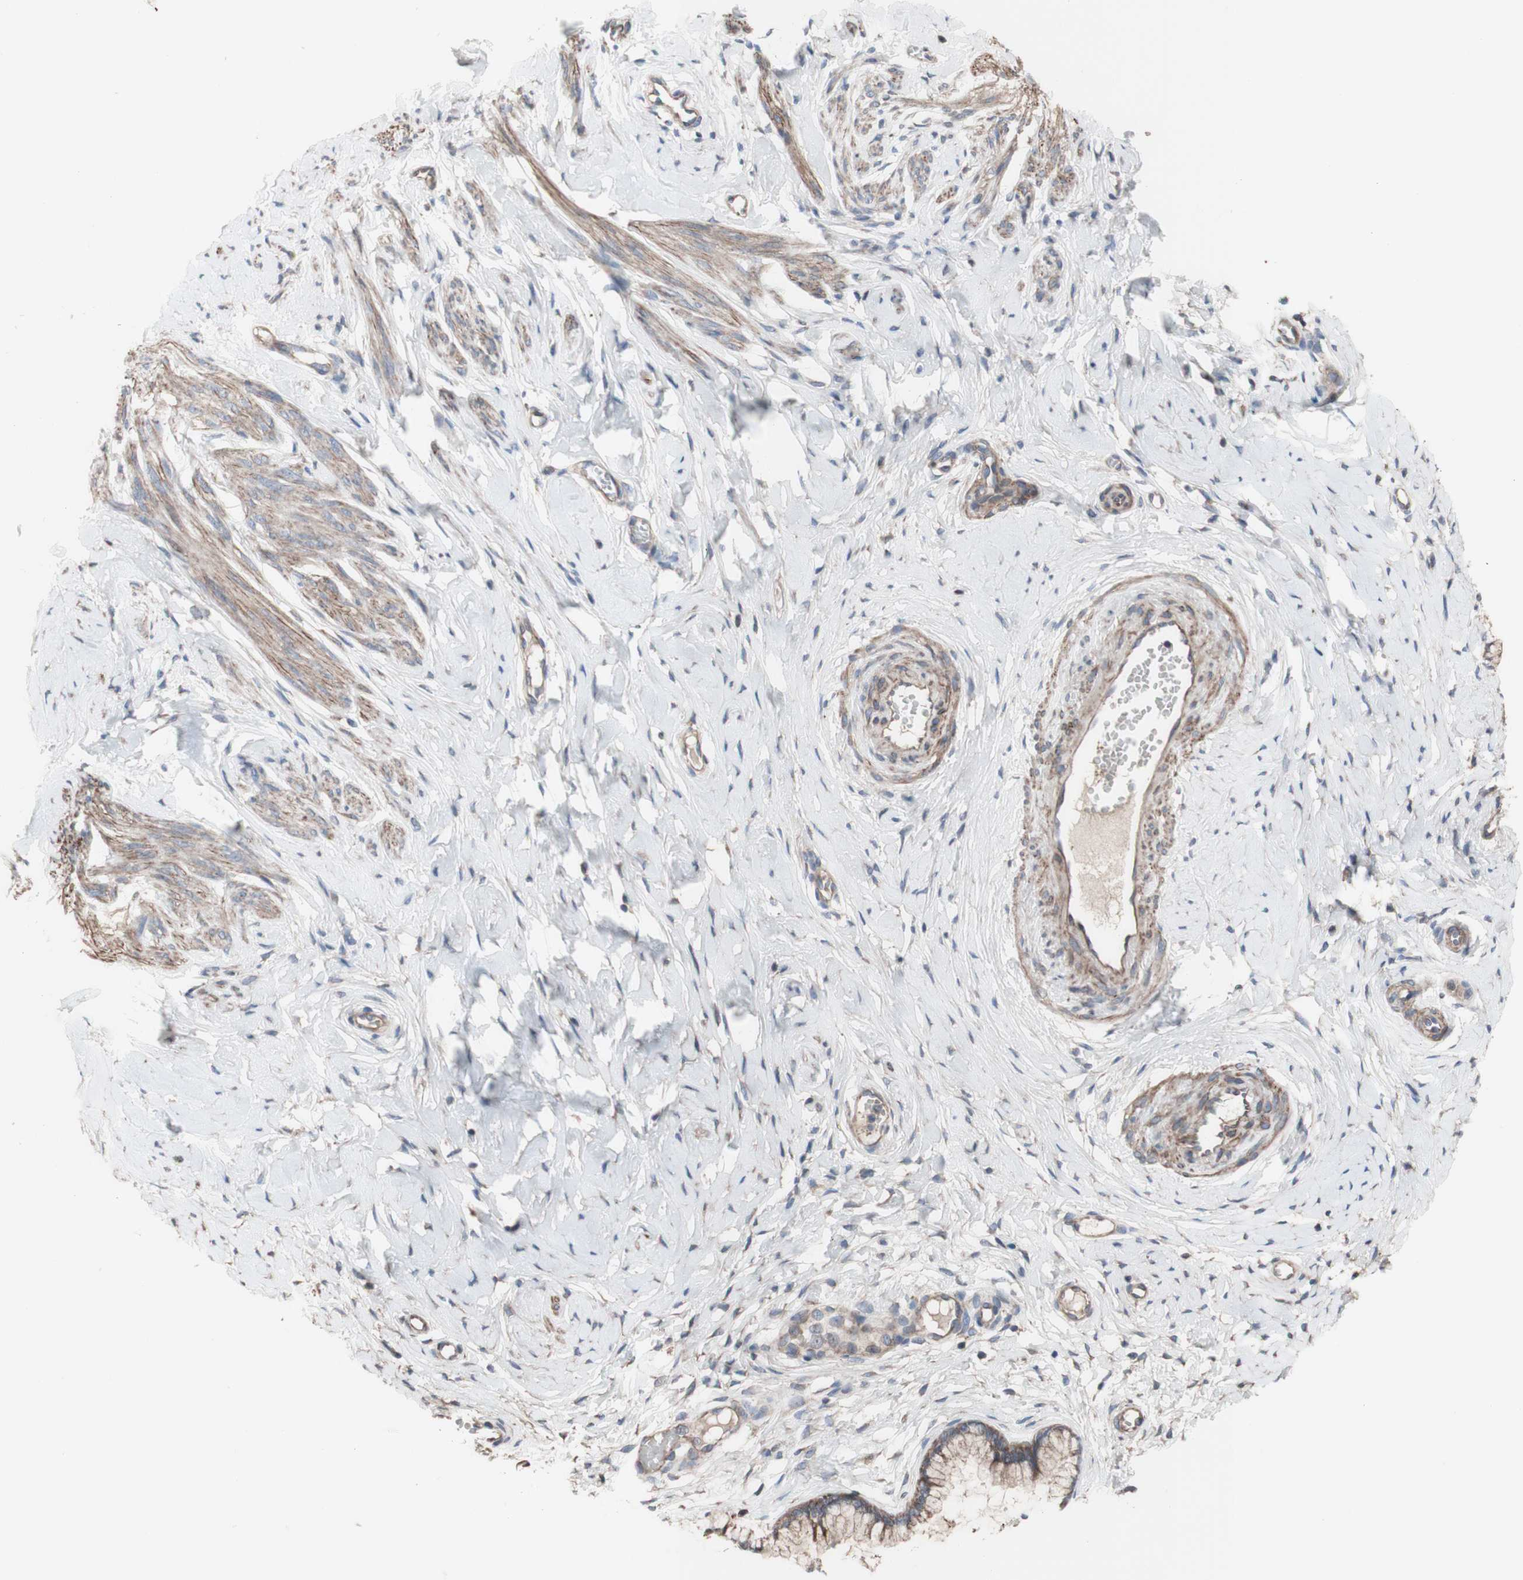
{"staining": {"intensity": "moderate", "quantity": ">75%", "location": "cytoplasmic/membranous"}, "tissue": "cervix", "cell_type": "Glandular cells", "image_type": "normal", "snomed": [{"axis": "morphology", "description": "Normal tissue, NOS"}, {"axis": "topography", "description": "Cervix"}], "caption": "High-power microscopy captured an immunohistochemistry image of benign cervix, revealing moderate cytoplasmic/membranous staining in approximately >75% of glandular cells. Immunohistochemistry (ihc) stains the protein in brown and the nuclei are stained blue.", "gene": "COPB1", "patient": {"sex": "female", "age": 65}}